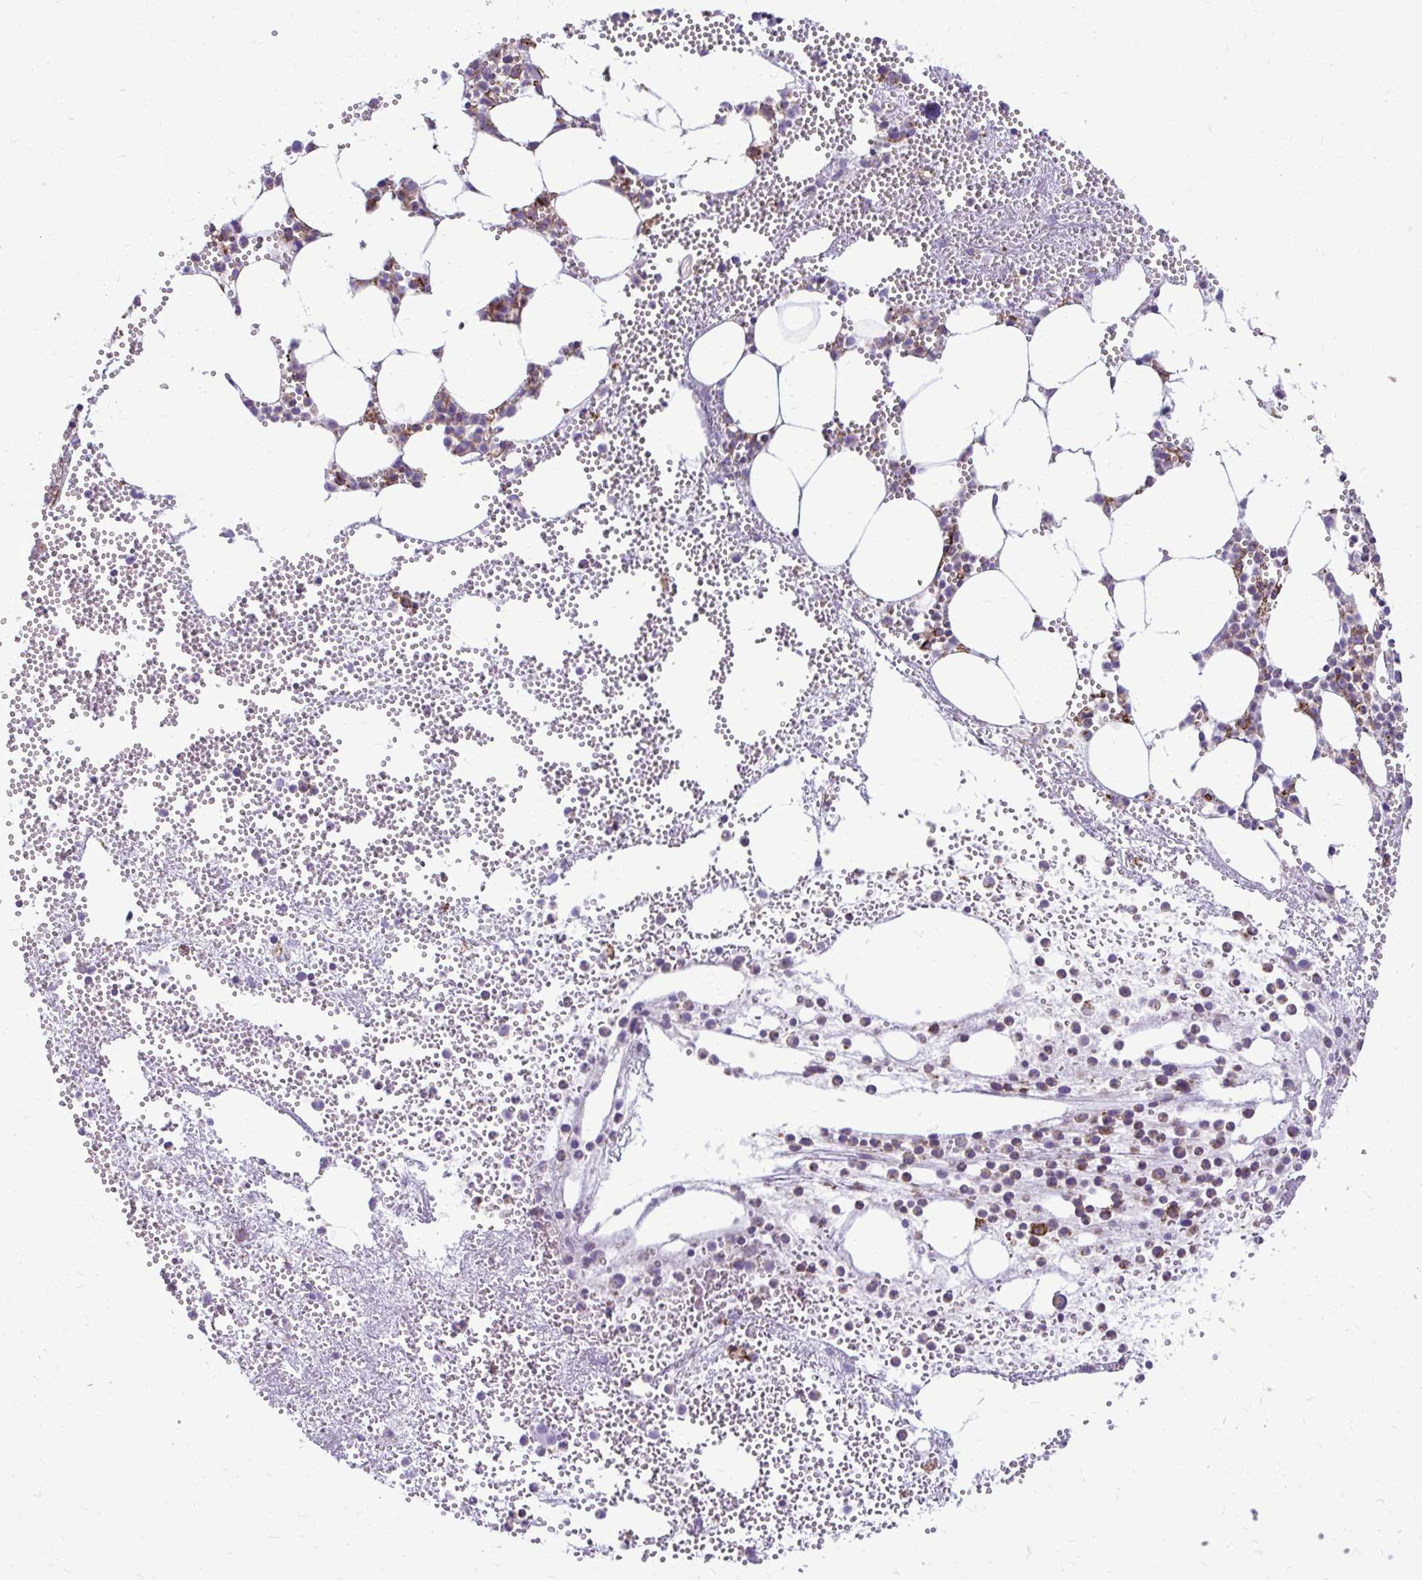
{"staining": {"intensity": "moderate", "quantity": "25%-75%", "location": "cytoplasmic/membranous"}, "tissue": "bone marrow", "cell_type": "Hematopoietic cells", "image_type": "normal", "snomed": [{"axis": "morphology", "description": "Normal tissue, NOS"}, {"axis": "topography", "description": "Bone marrow"}], "caption": "Protein positivity by immunohistochemistry displays moderate cytoplasmic/membranous staining in approximately 25%-75% of hematopoietic cells in normal bone marrow.", "gene": "CLTA", "patient": {"sex": "female", "age": 57}}